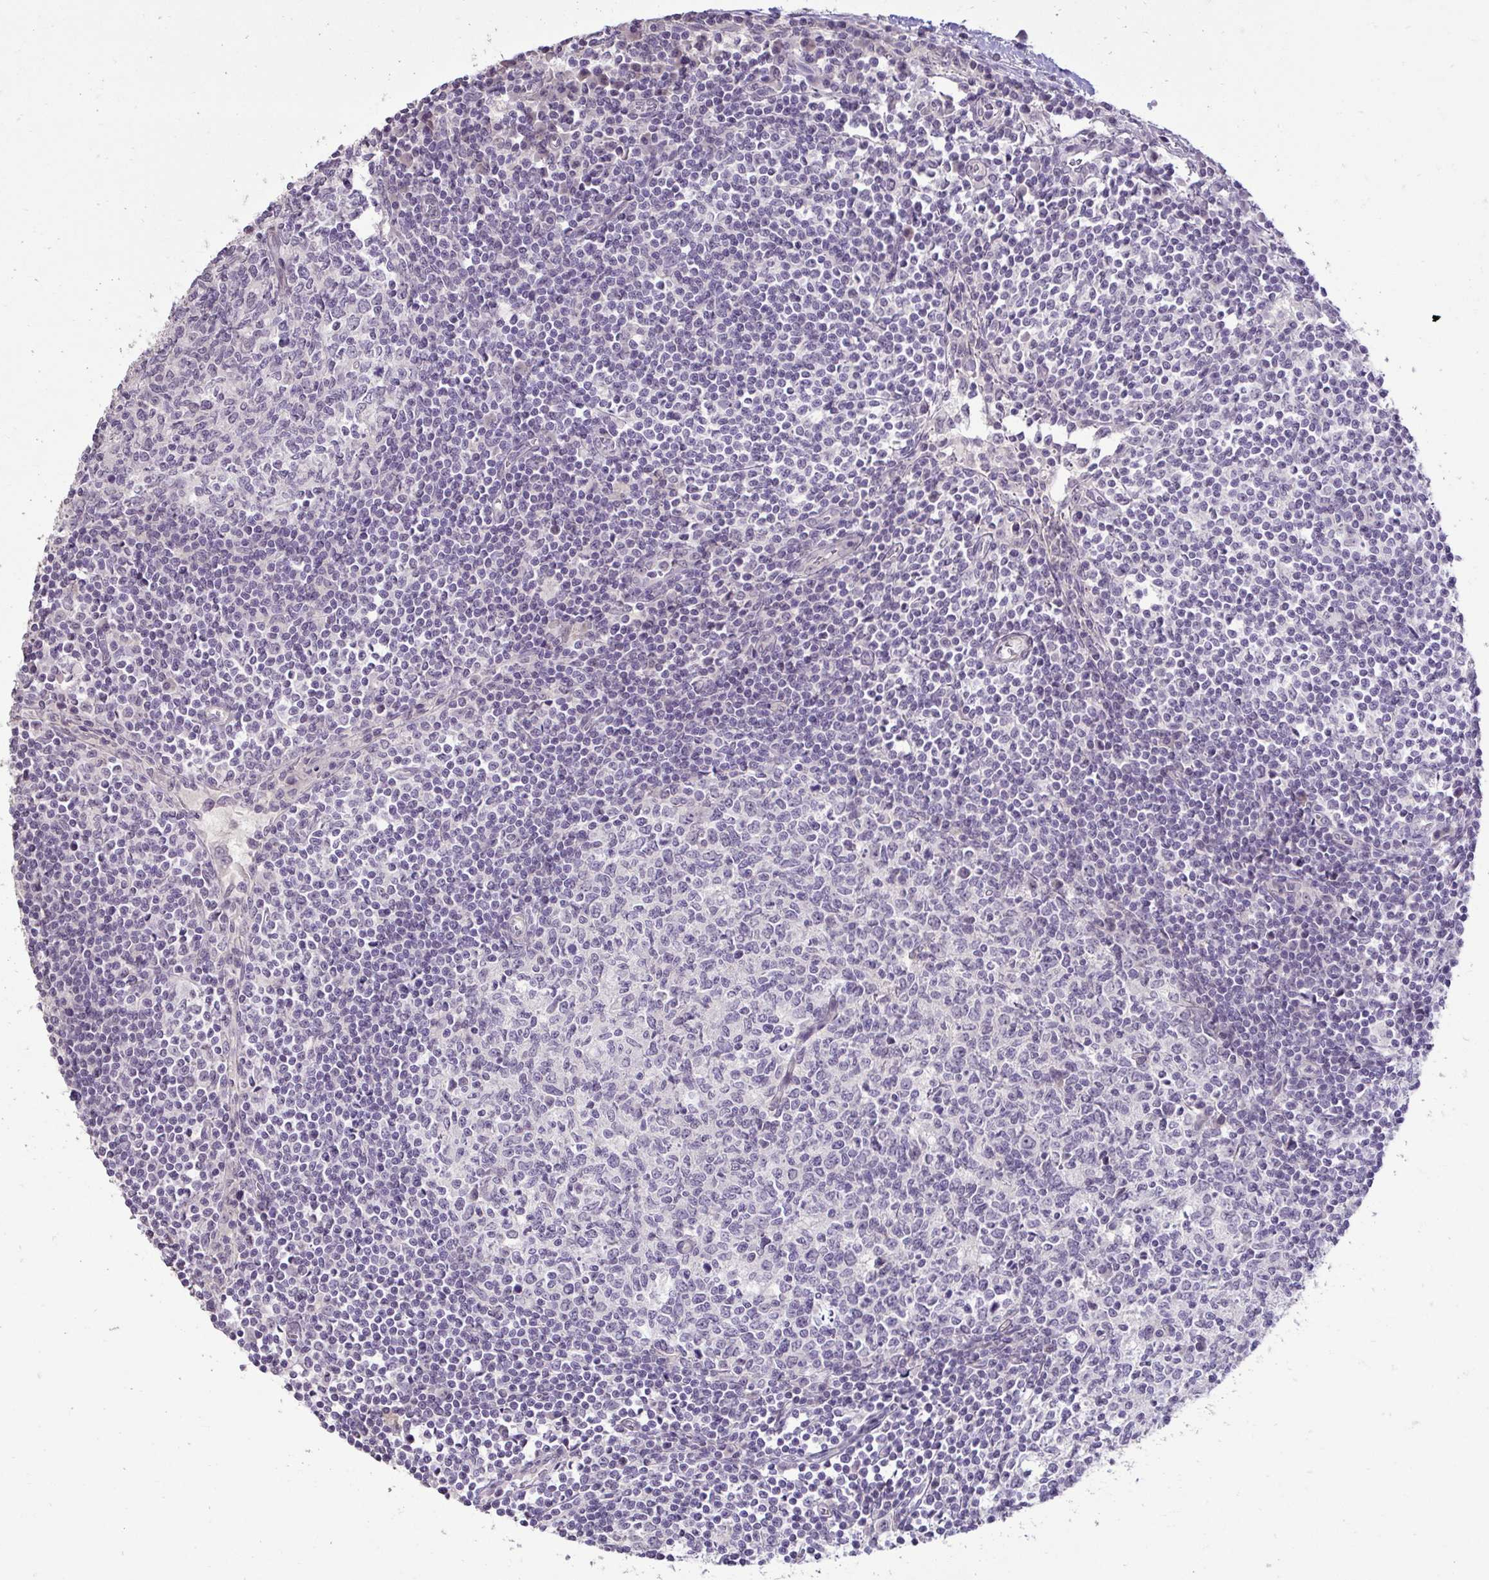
{"staining": {"intensity": "negative", "quantity": "none", "location": "none"}, "tissue": "lymph node", "cell_type": "Germinal center cells", "image_type": "normal", "snomed": [{"axis": "morphology", "description": "Normal tissue, NOS"}, {"axis": "topography", "description": "Lymph node"}], "caption": "The micrograph displays no significant expression in germinal center cells of lymph node.", "gene": "SLC30A3", "patient": {"sex": "male", "age": 67}}